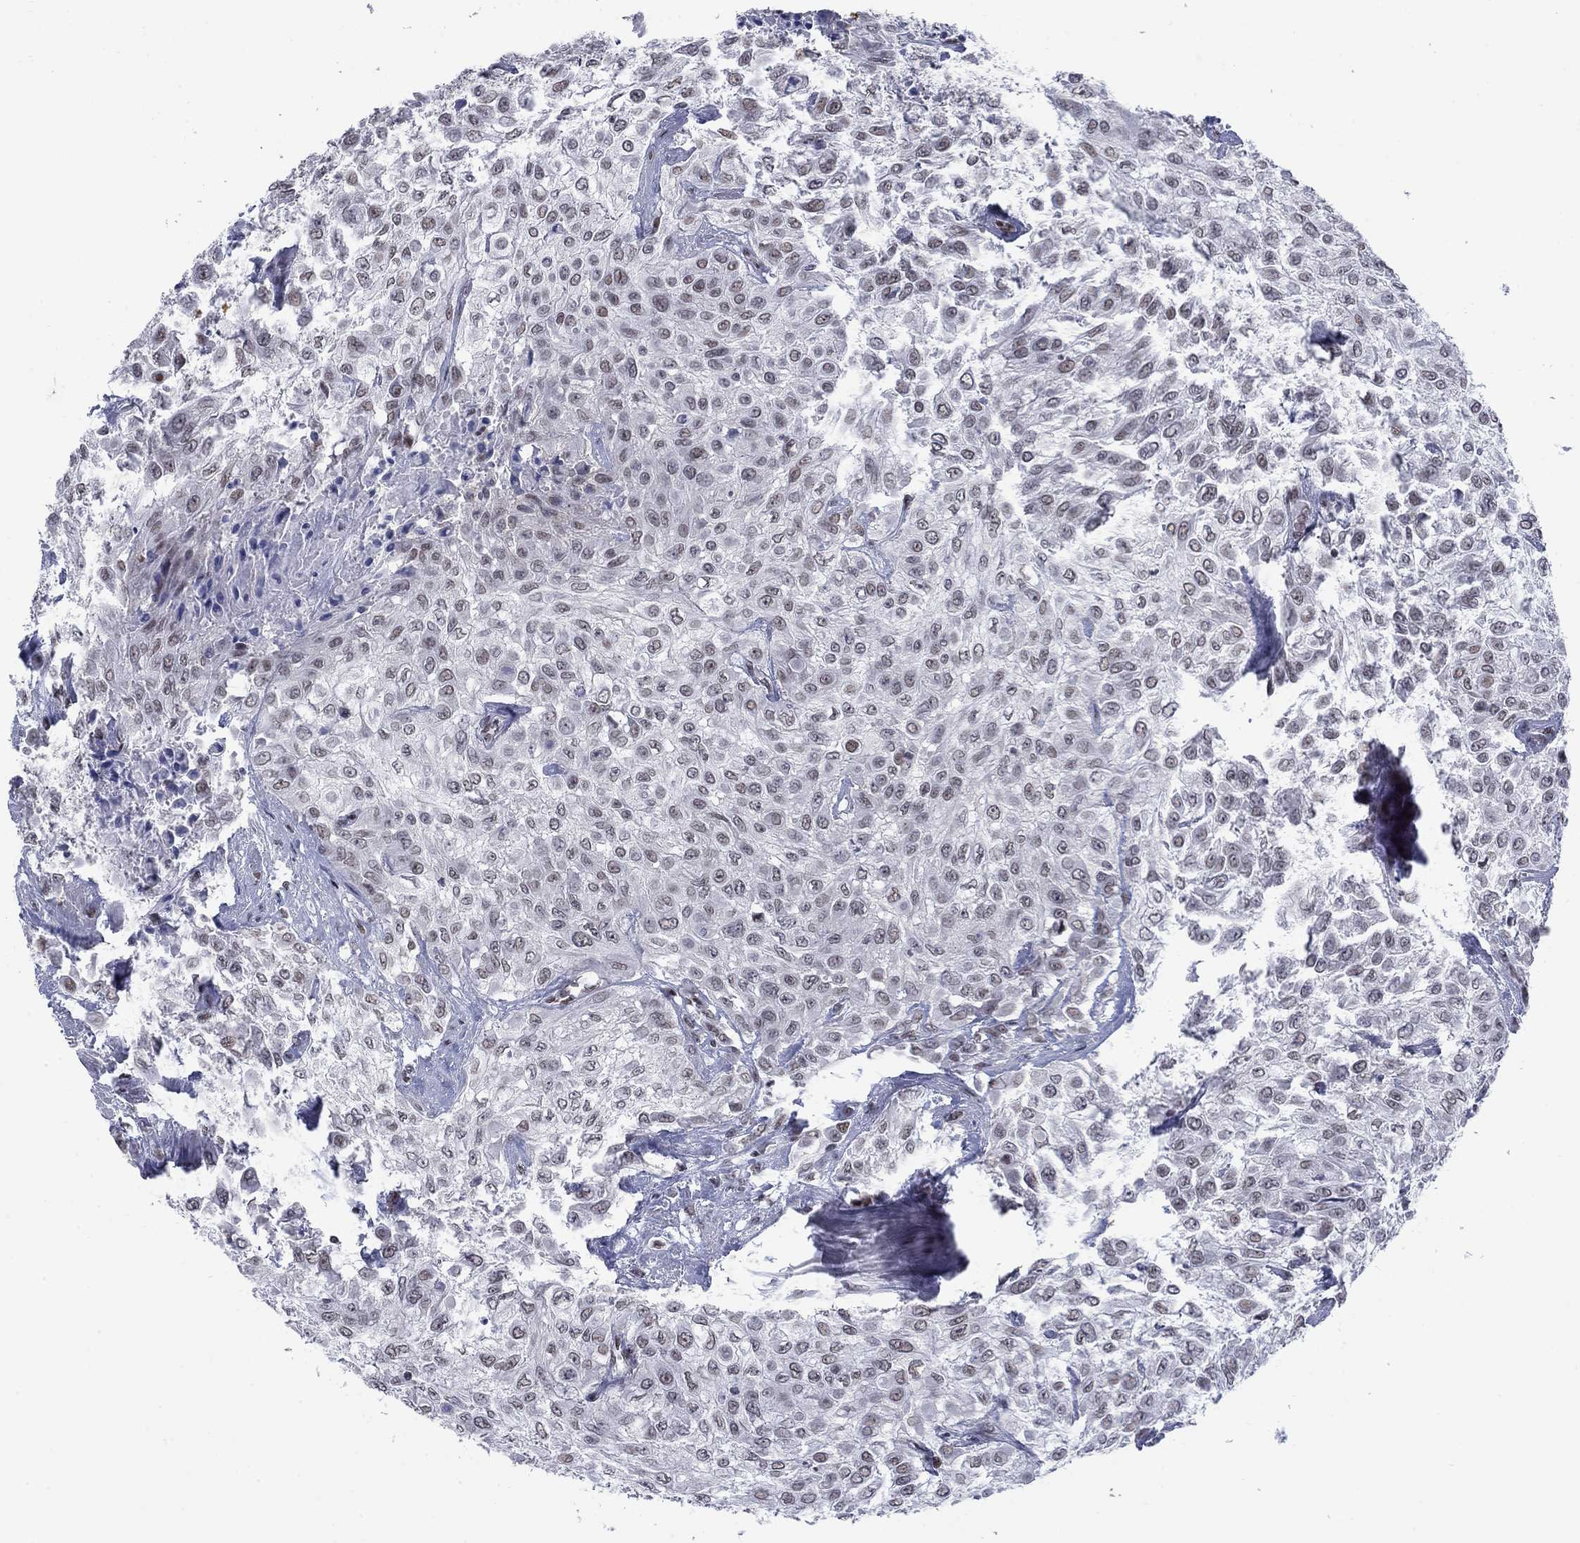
{"staining": {"intensity": "weak", "quantity": "<25%", "location": "nuclear"}, "tissue": "urothelial cancer", "cell_type": "Tumor cells", "image_type": "cancer", "snomed": [{"axis": "morphology", "description": "Urothelial carcinoma, High grade"}, {"axis": "topography", "description": "Urinary bladder"}], "caption": "The immunohistochemistry (IHC) micrograph has no significant staining in tumor cells of urothelial cancer tissue. Nuclei are stained in blue.", "gene": "NPAS3", "patient": {"sex": "male", "age": 57}}